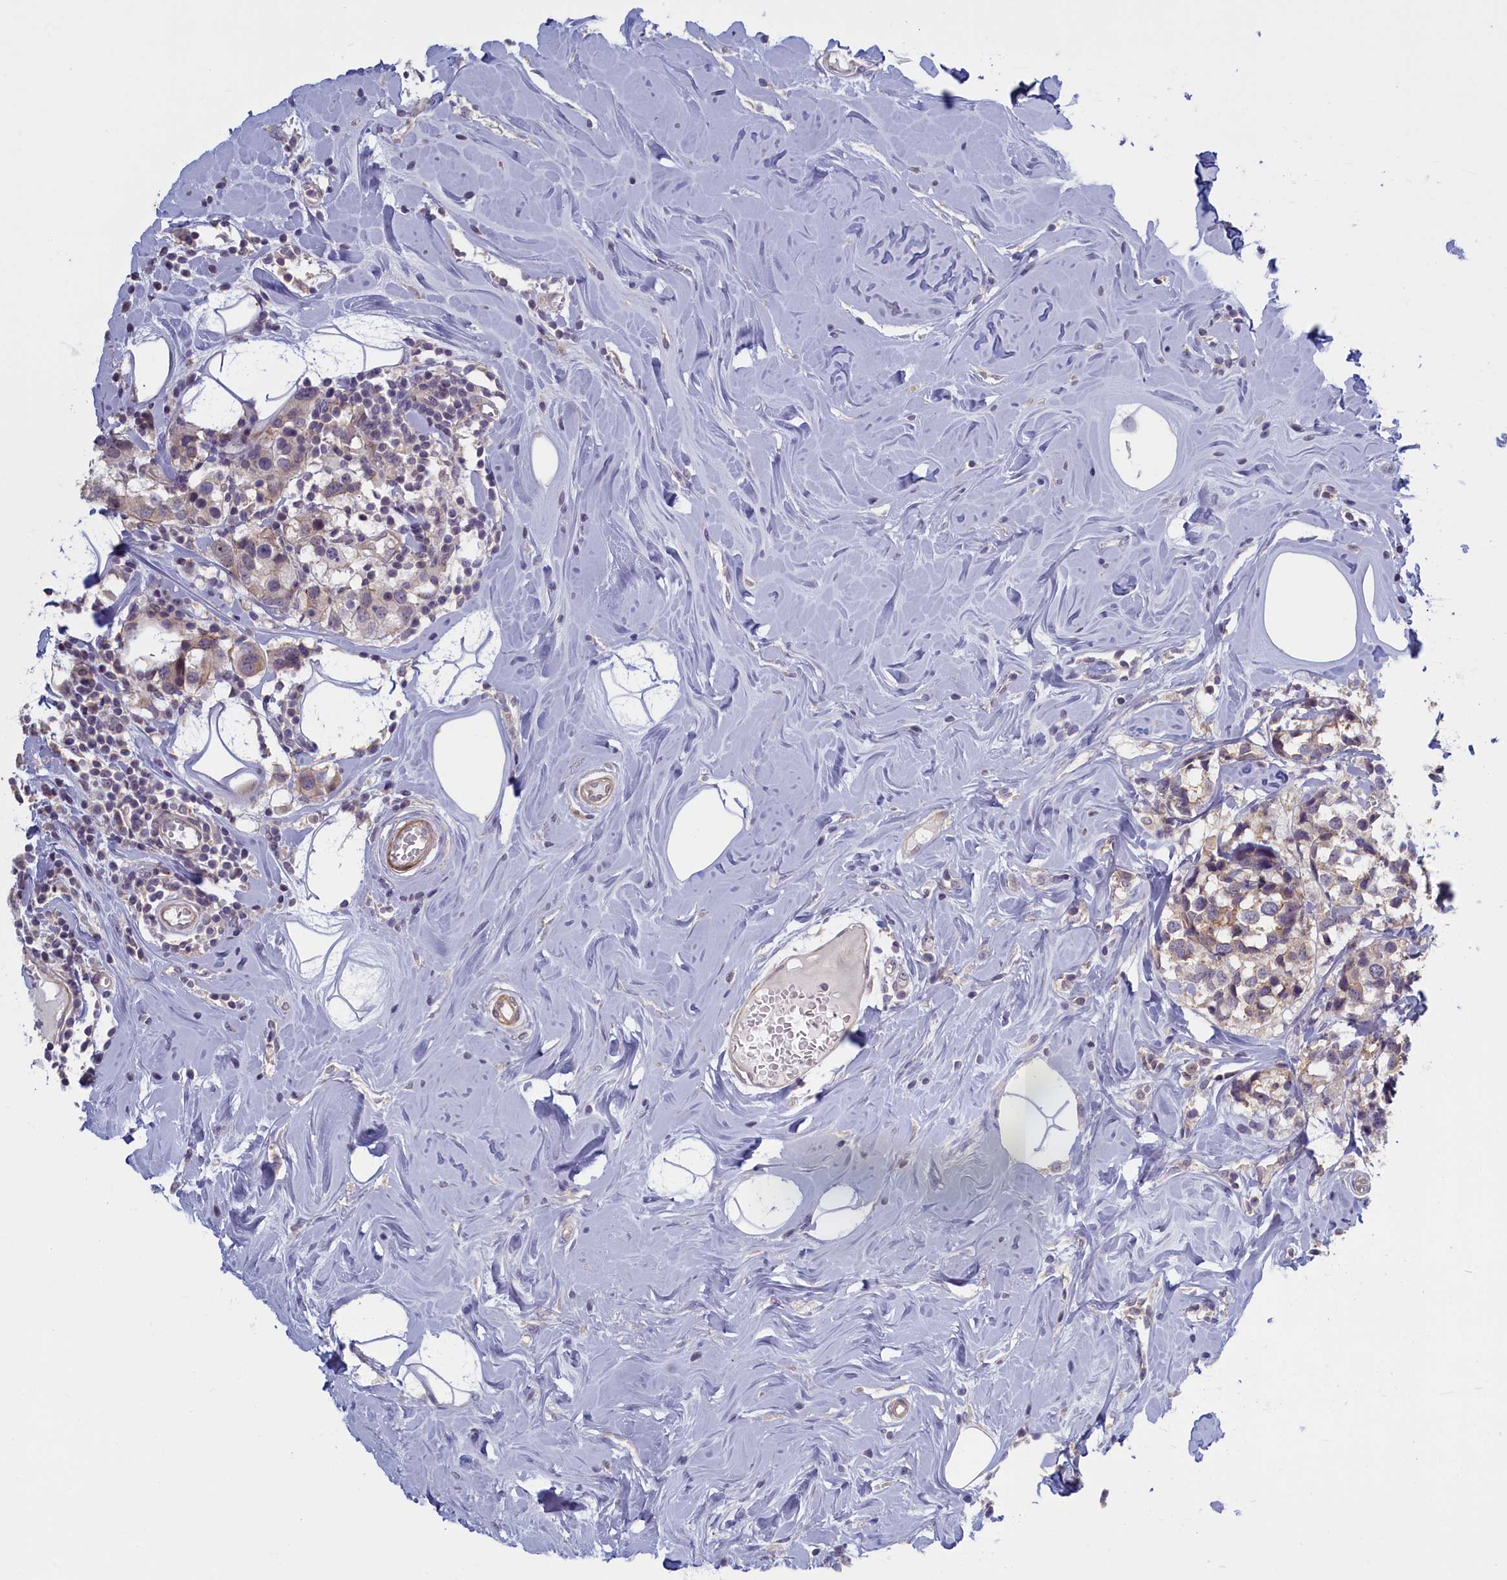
{"staining": {"intensity": "weak", "quantity": "<25%", "location": "cytoplasmic/membranous"}, "tissue": "breast cancer", "cell_type": "Tumor cells", "image_type": "cancer", "snomed": [{"axis": "morphology", "description": "Lobular carcinoma"}, {"axis": "topography", "description": "Breast"}], "caption": "This histopathology image is of breast cancer stained with immunohistochemistry (IHC) to label a protein in brown with the nuclei are counter-stained blue. There is no expression in tumor cells.", "gene": "TRPM4", "patient": {"sex": "female", "age": 59}}